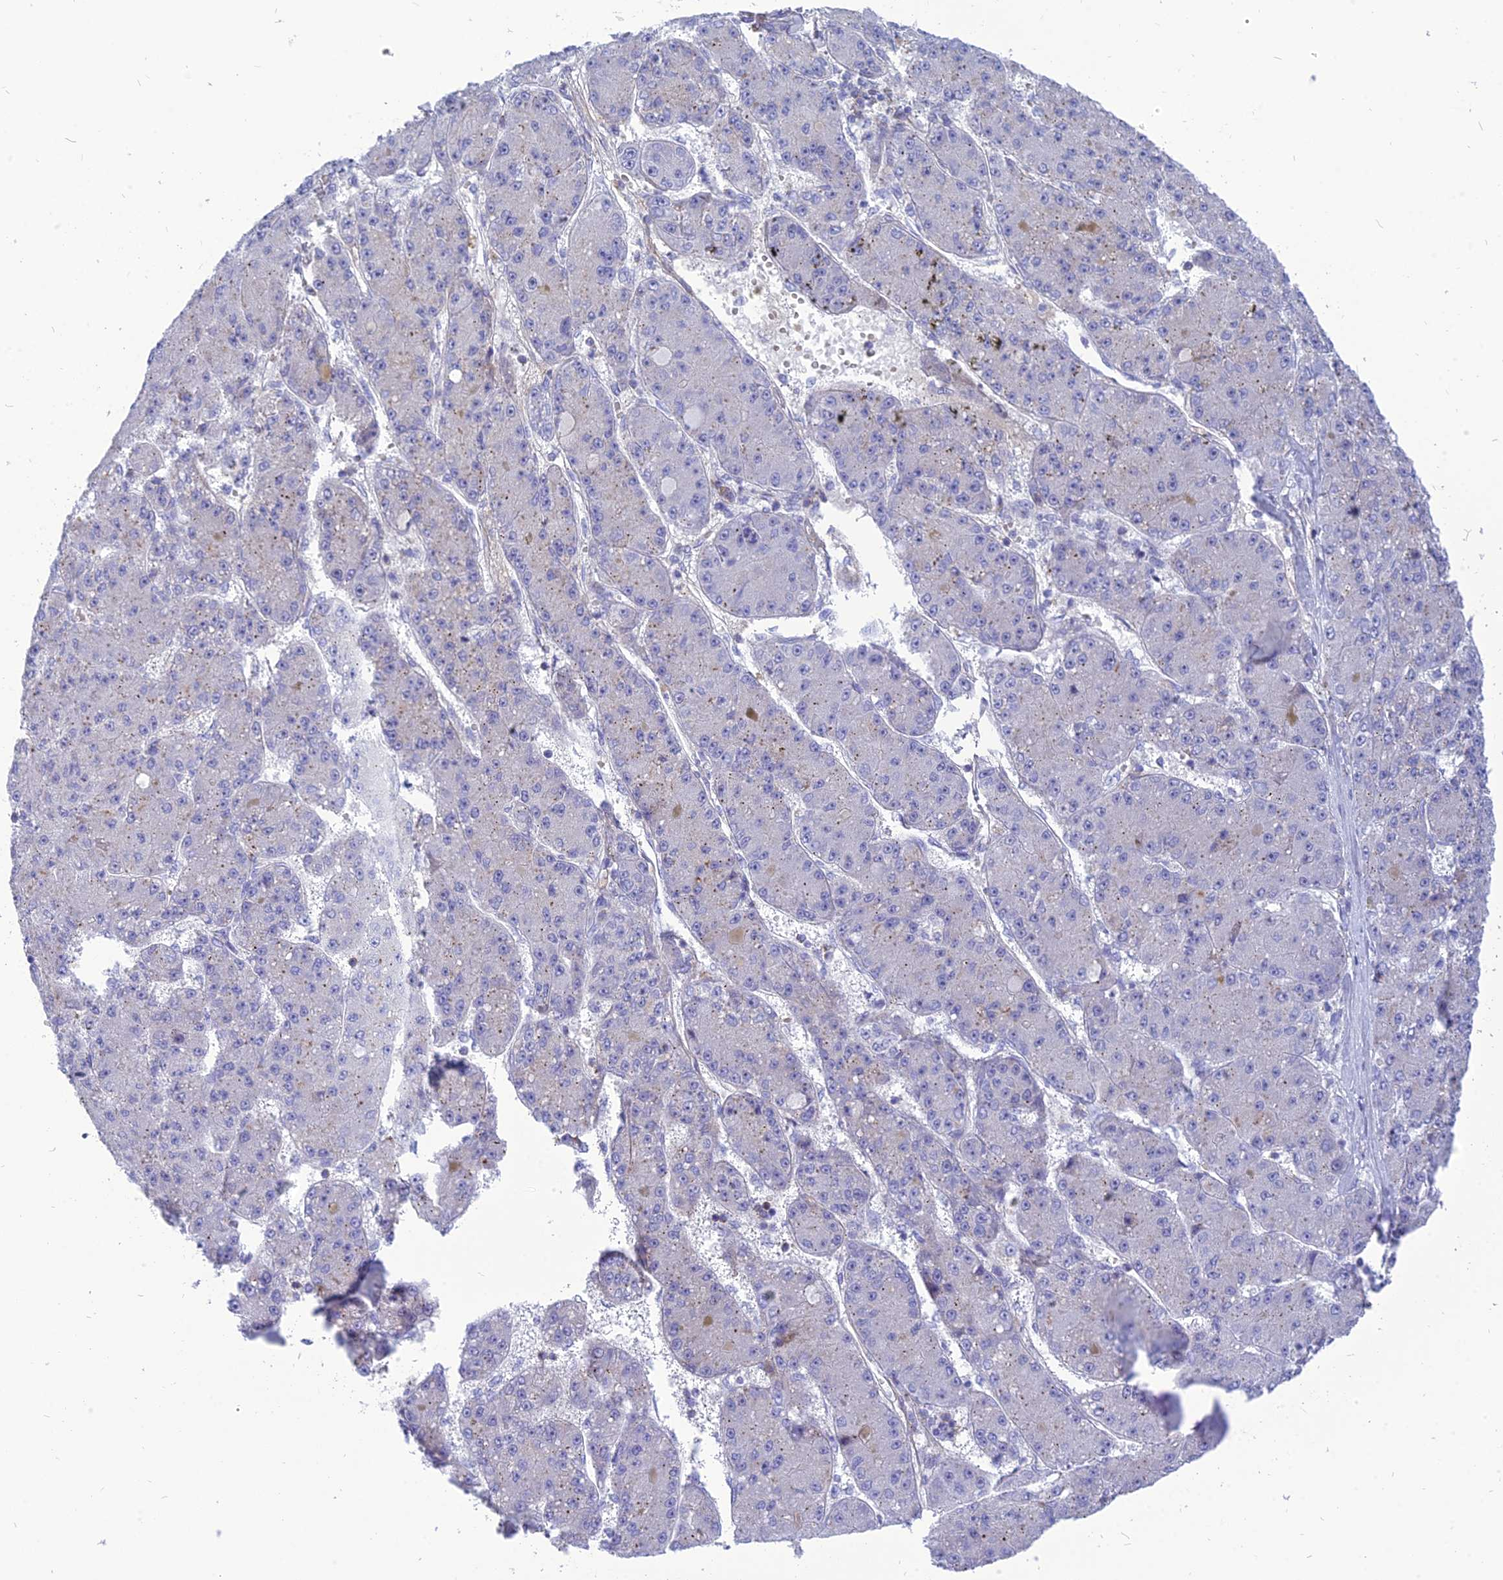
{"staining": {"intensity": "weak", "quantity": "<25%", "location": "cytoplasmic/membranous"}, "tissue": "liver cancer", "cell_type": "Tumor cells", "image_type": "cancer", "snomed": [{"axis": "morphology", "description": "Carcinoma, Hepatocellular, NOS"}, {"axis": "topography", "description": "Liver"}], "caption": "Immunohistochemistry image of hepatocellular carcinoma (liver) stained for a protein (brown), which exhibits no expression in tumor cells.", "gene": "MBD3L1", "patient": {"sex": "male", "age": 67}}